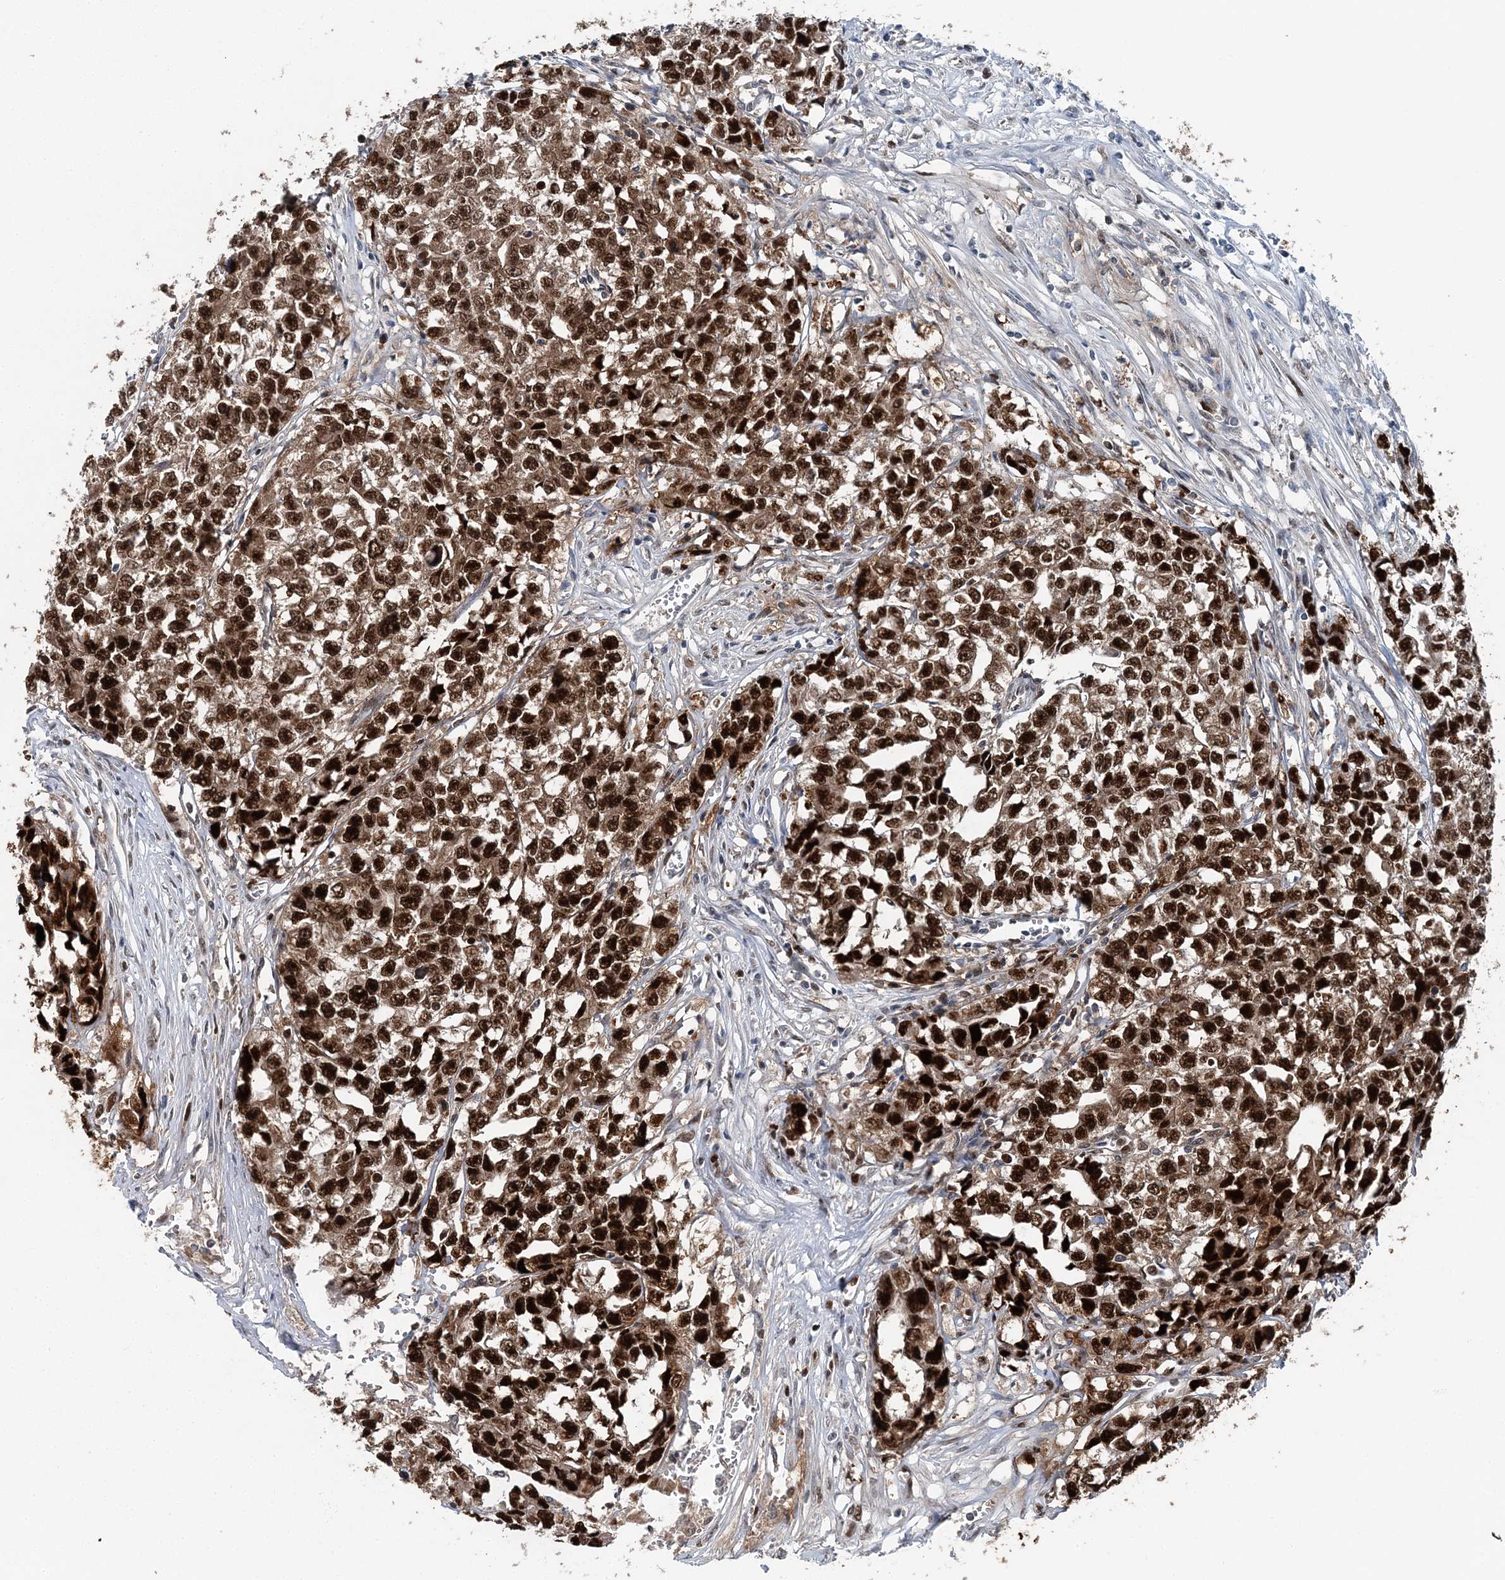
{"staining": {"intensity": "strong", "quantity": ">75%", "location": "nuclear"}, "tissue": "testis cancer", "cell_type": "Tumor cells", "image_type": "cancer", "snomed": [{"axis": "morphology", "description": "Seminoma, NOS"}, {"axis": "morphology", "description": "Carcinoma, Embryonal, NOS"}, {"axis": "topography", "description": "Testis"}], "caption": "Testis cancer (embryonal carcinoma) was stained to show a protein in brown. There is high levels of strong nuclear expression in about >75% of tumor cells.", "gene": "HAT1", "patient": {"sex": "male", "age": 43}}